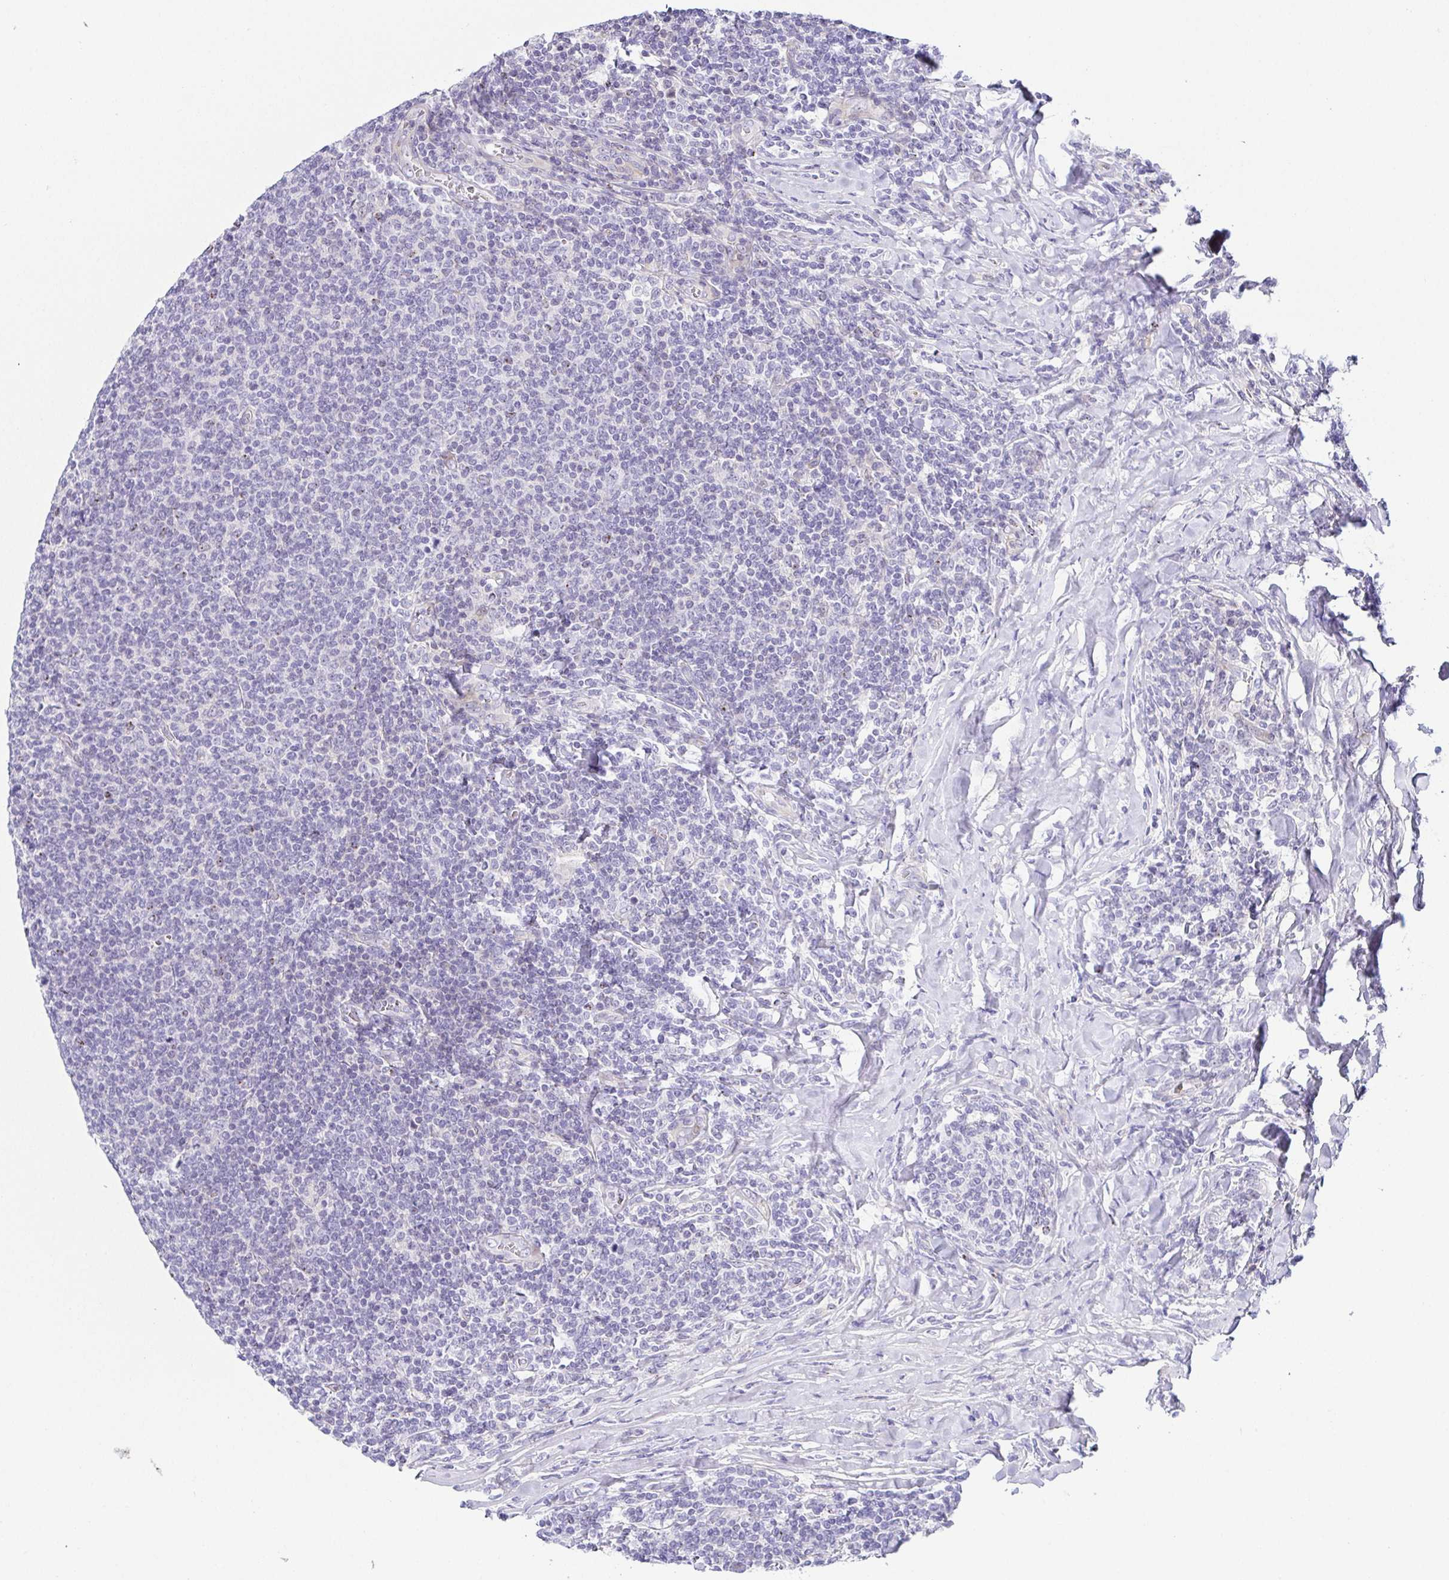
{"staining": {"intensity": "negative", "quantity": "none", "location": "none"}, "tissue": "lymphoma", "cell_type": "Tumor cells", "image_type": "cancer", "snomed": [{"axis": "morphology", "description": "Malignant lymphoma, non-Hodgkin's type, Low grade"}, {"axis": "topography", "description": "Lymph node"}], "caption": "High magnification brightfield microscopy of low-grade malignant lymphoma, non-Hodgkin's type stained with DAB (brown) and counterstained with hematoxylin (blue): tumor cells show no significant expression.", "gene": "FAM162B", "patient": {"sex": "male", "age": 52}}